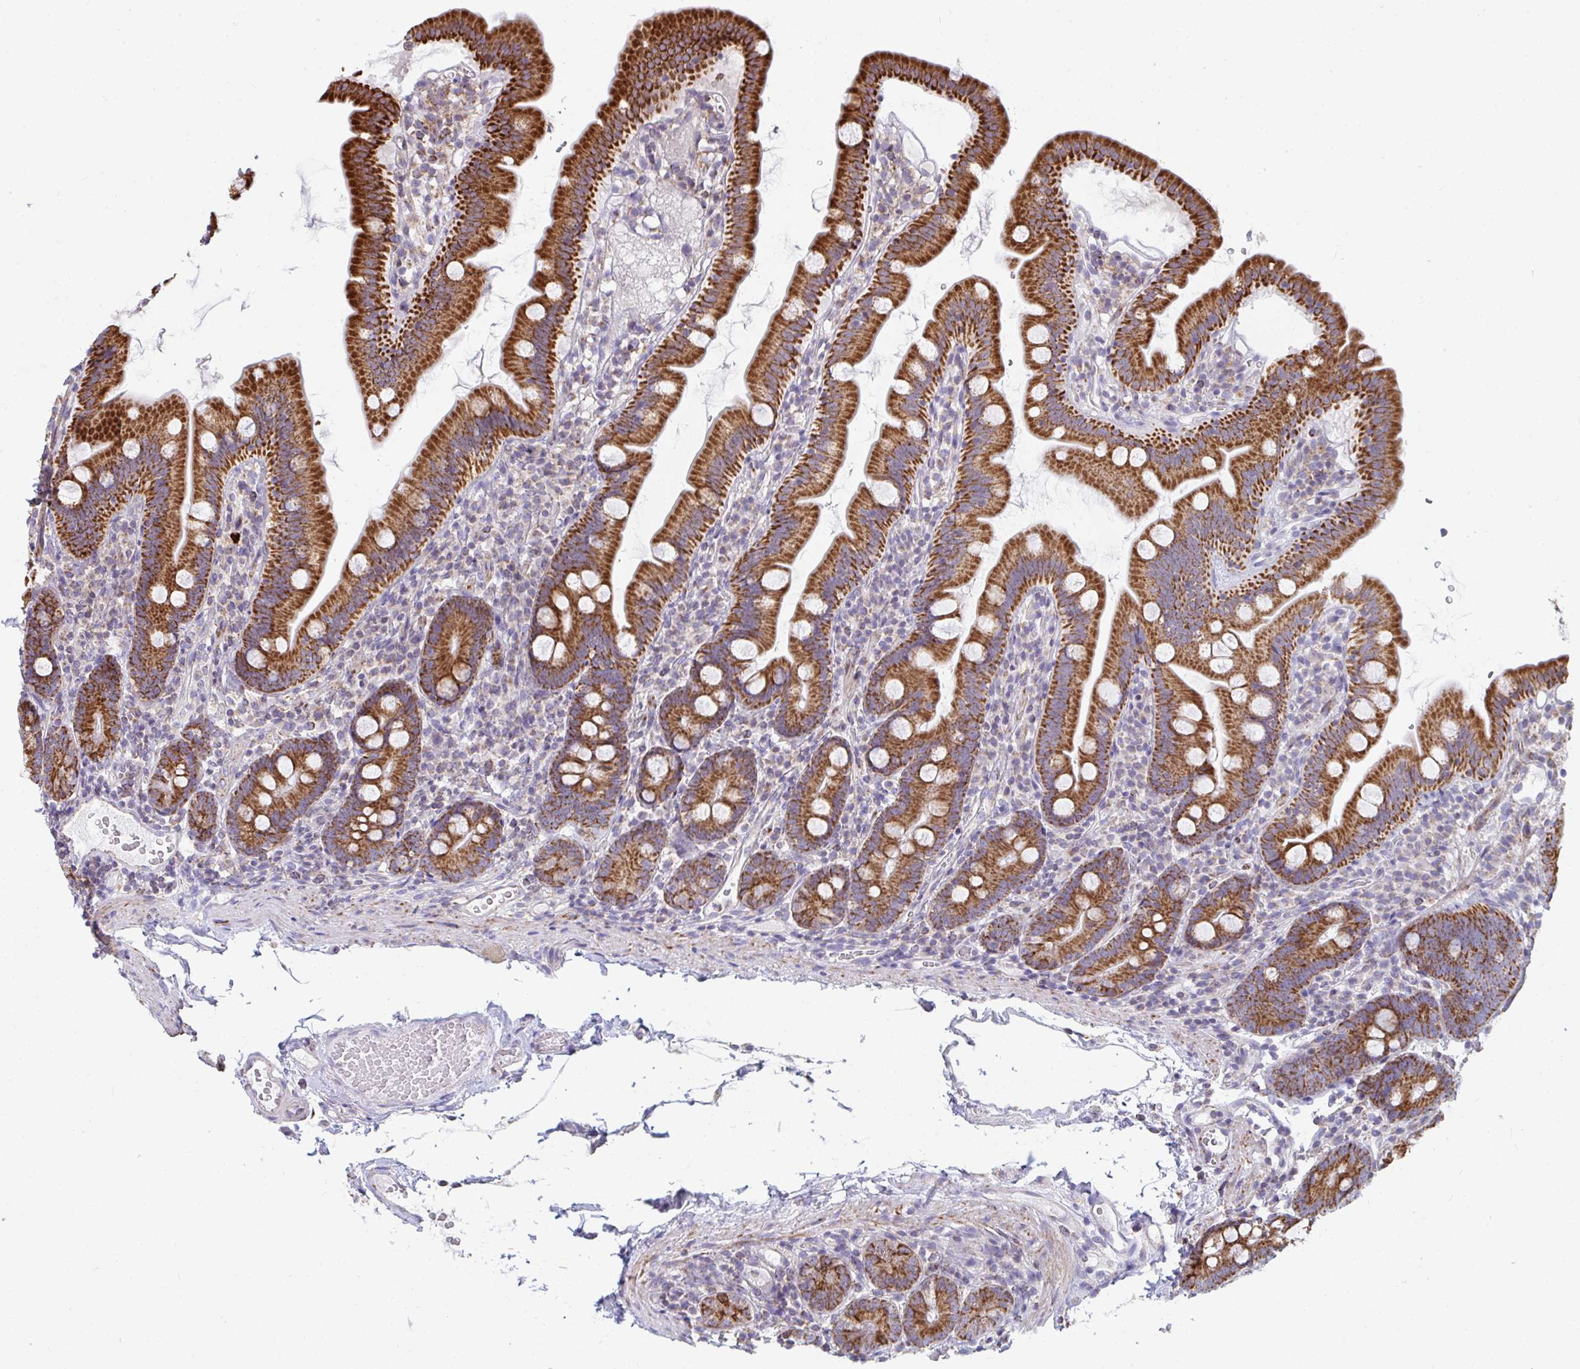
{"staining": {"intensity": "strong", "quantity": ">75%", "location": "cytoplasmic/membranous"}, "tissue": "duodenum", "cell_type": "Glandular cells", "image_type": "normal", "snomed": [{"axis": "morphology", "description": "Normal tissue, NOS"}, {"axis": "topography", "description": "Duodenum"}], "caption": "Brown immunohistochemical staining in normal duodenum exhibits strong cytoplasmic/membranous expression in about >75% of glandular cells. Nuclei are stained in blue.", "gene": "FAHD1", "patient": {"sex": "female", "age": 67}}